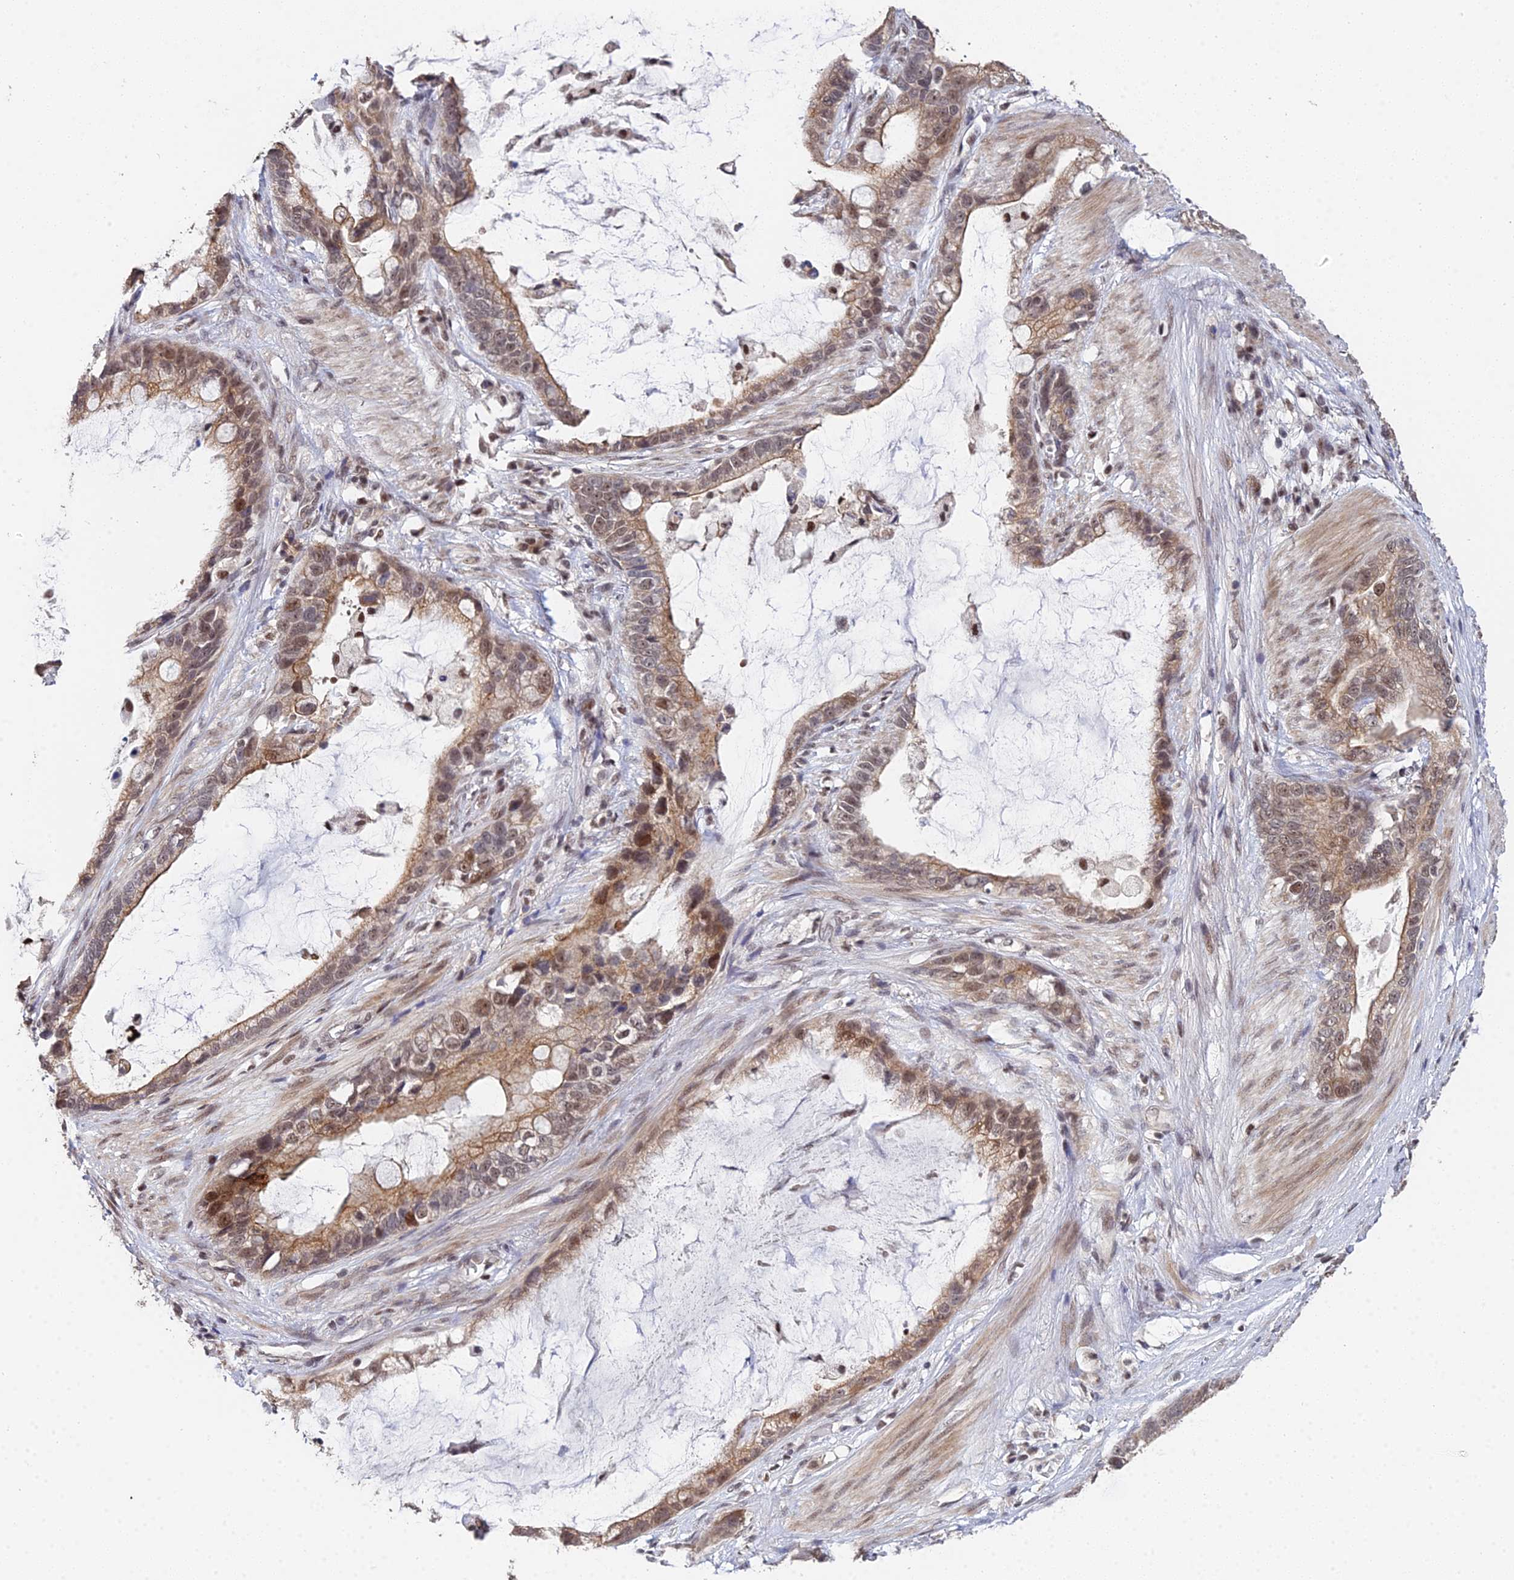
{"staining": {"intensity": "moderate", "quantity": ">75%", "location": "cytoplasmic/membranous,nuclear"}, "tissue": "stomach cancer", "cell_type": "Tumor cells", "image_type": "cancer", "snomed": [{"axis": "morphology", "description": "Adenocarcinoma, NOS"}, {"axis": "topography", "description": "Stomach"}], "caption": "Protein staining by IHC shows moderate cytoplasmic/membranous and nuclear staining in about >75% of tumor cells in adenocarcinoma (stomach).", "gene": "ERCC5", "patient": {"sex": "male", "age": 55}}